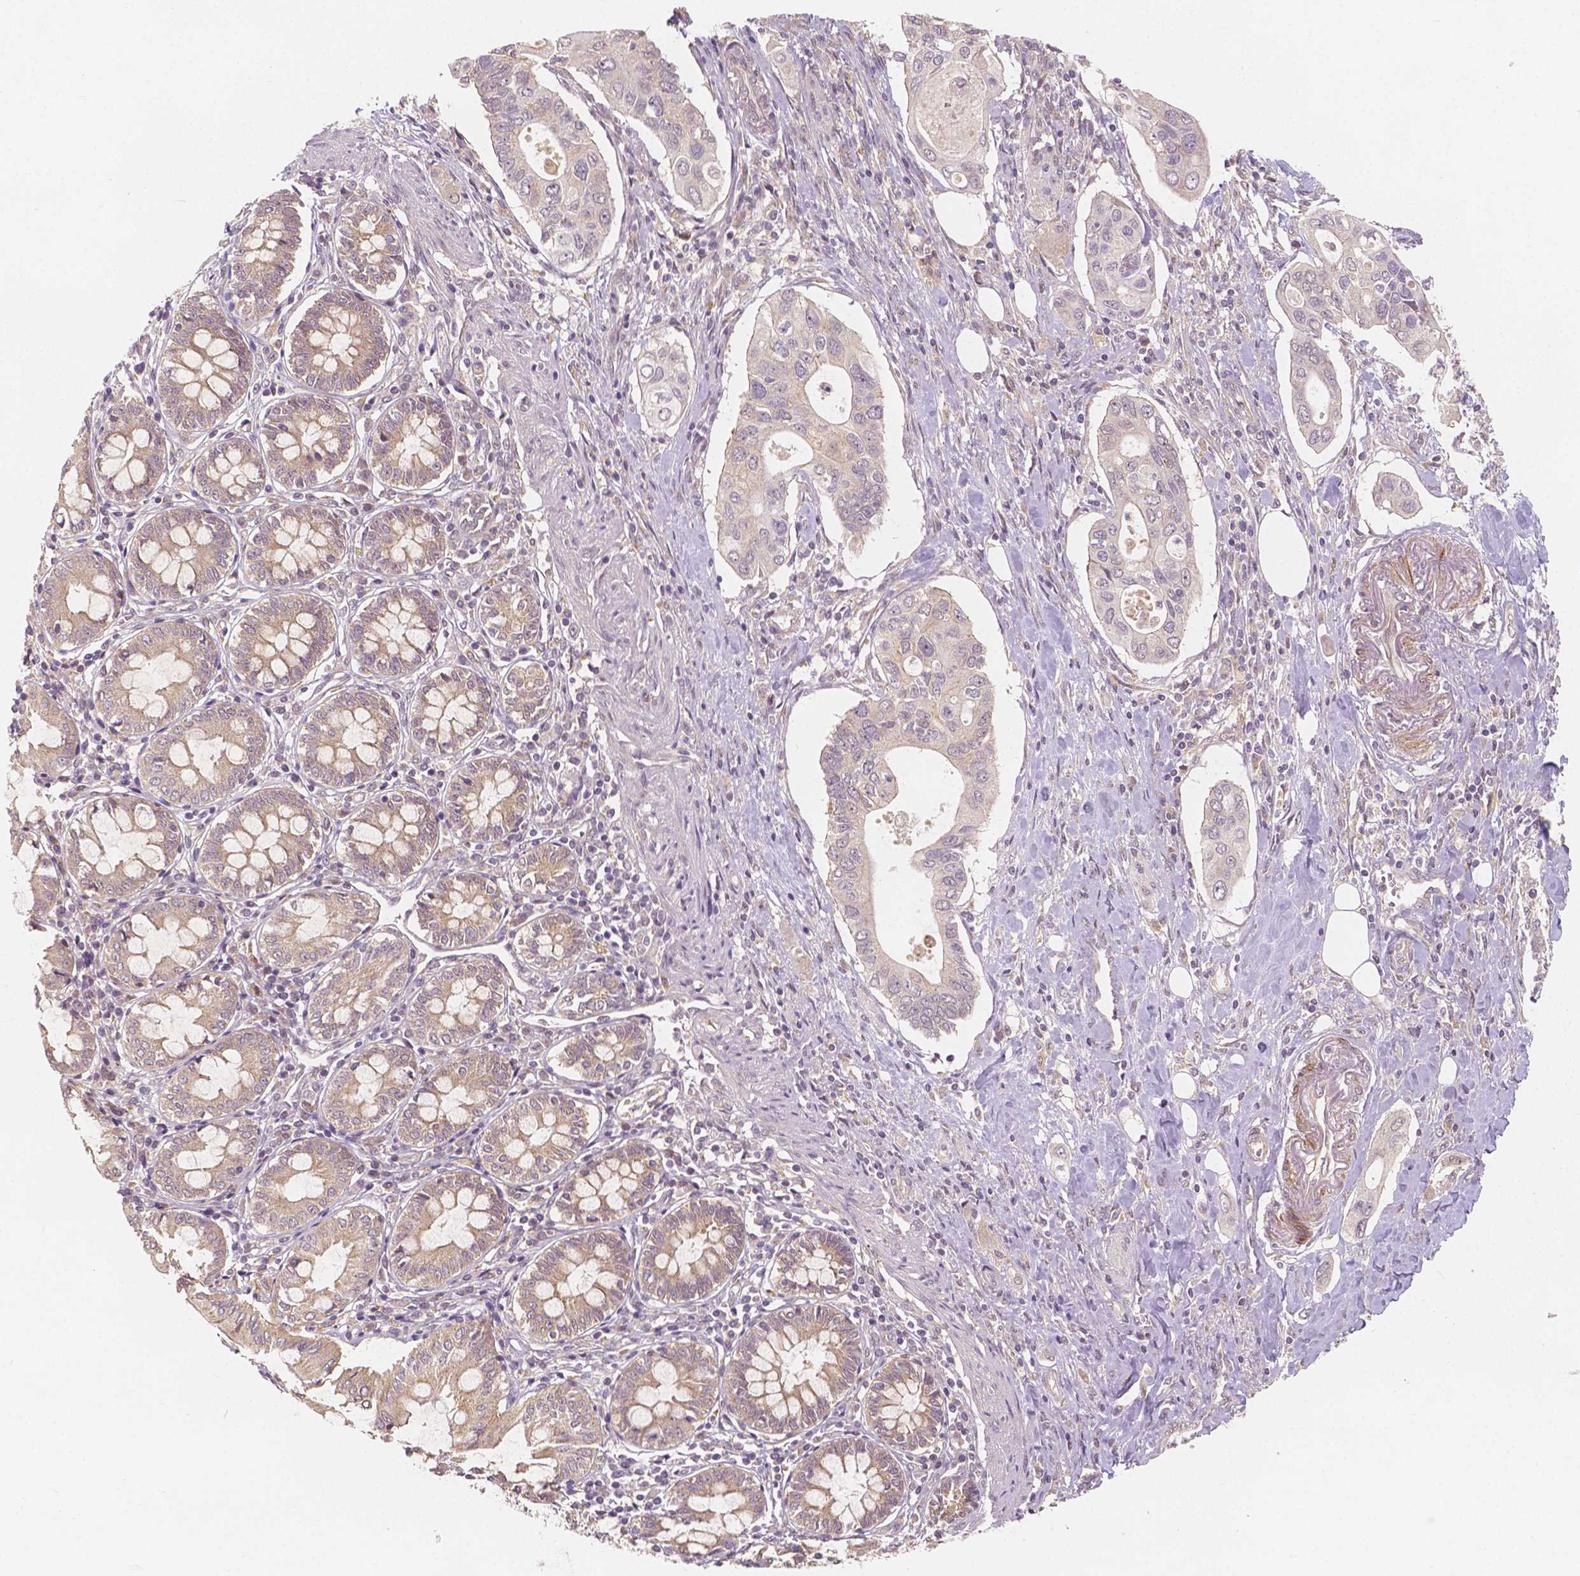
{"staining": {"intensity": "negative", "quantity": "none", "location": "none"}, "tissue": "pancreatic cancer", "cell_type": "Tumor cells", "image_type": "cancer", "snomed": [{"axis": "morphology", "description": "Adenocarcinoma, NOS"}, {"axis": "topography", "description": "Pancreas"}], "caption": "An immunohistochemistry (IHC) photomicrograph of pancreatic adenocarcinoma is shown. There is no staining in tumor cells of pancreatic adenocarcinoma.", "gene": "SNX12", "patient": {"sex": "female", "age": 63}}